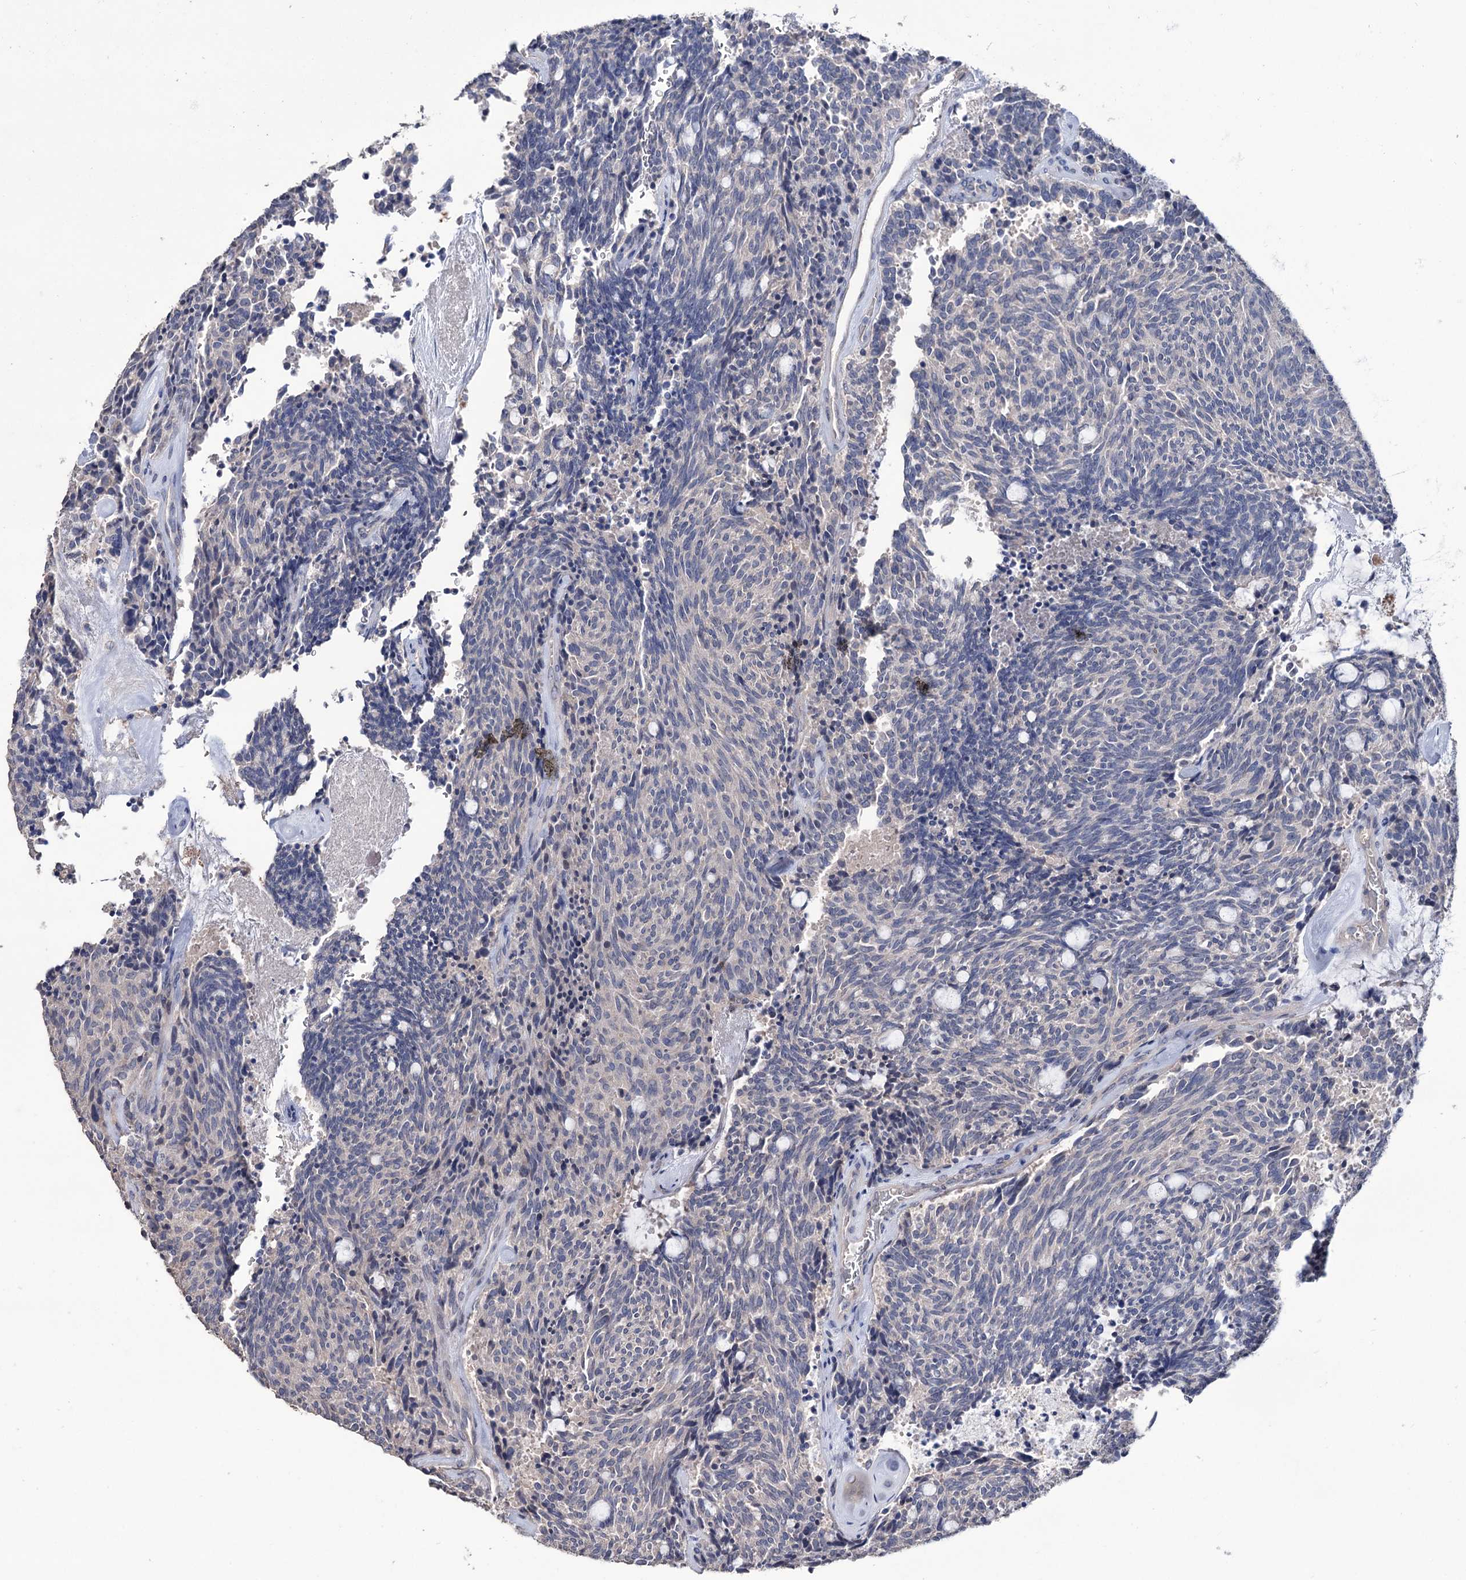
{"staining": {"intensity": "negative", "quantity": "none", "location": "none"}, "tissue": "carcinoid", "cell_type": "Tumor cells", "image_type": "cancer", "snomed": [{"axis": "morphology", "description": "Carcinoid, malignant, NOS"}, {"axis": "topography", "description": "Pancreas"}], "caption": "IHC micrograph of neoplastic tissue: carcinoid stained with DAB (3,3'-diaminobenzidine) demonstrates no significant protein positivity in tumor cells.", "gene": "EPB41L5", "patient": {"sex": "female", "age": 54}}